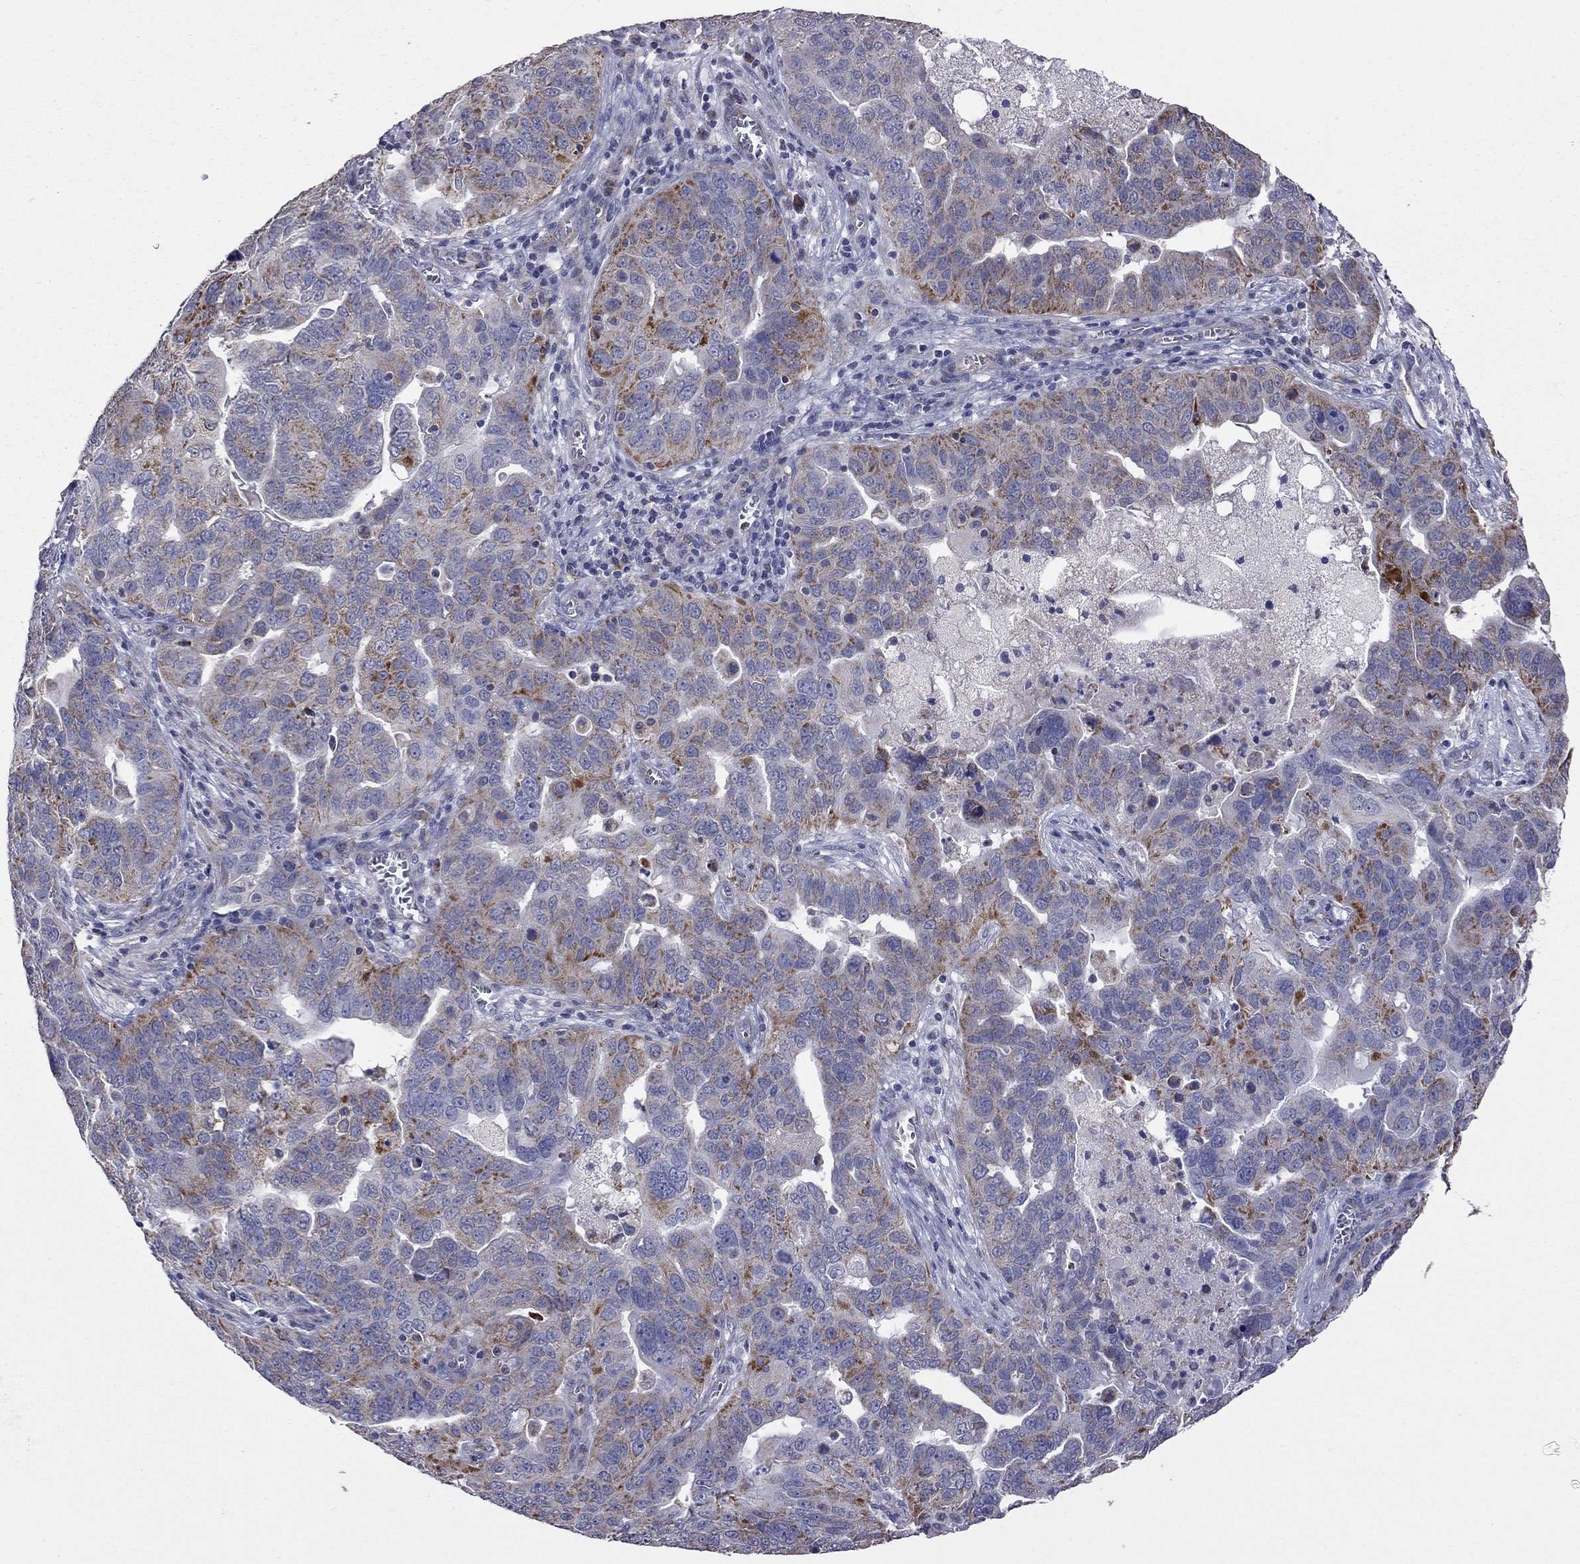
{"staining": {"intensity": "strong", "quantity": "25%-75%", "location": "cytoplasmic/membranous"}, "tissue": "ovarian cancer", "cell_type": "Tumor cells", "image_type": "cancer", "snomed": [{"axis": "morphology", "description": "Carcinoma, endometroid"}, {"axis": "topography", "description": "Soft tissue"}, {"axis": "topography", "description": "Ovary"}], "caption": "The image displays staining of ovarian cancer, revealing strong cytoplasmic/membranous protein positivity (brown color) within tumor cells.", "gene": "NDUFB1", "patient": {"sex": "female", "age": 52}}